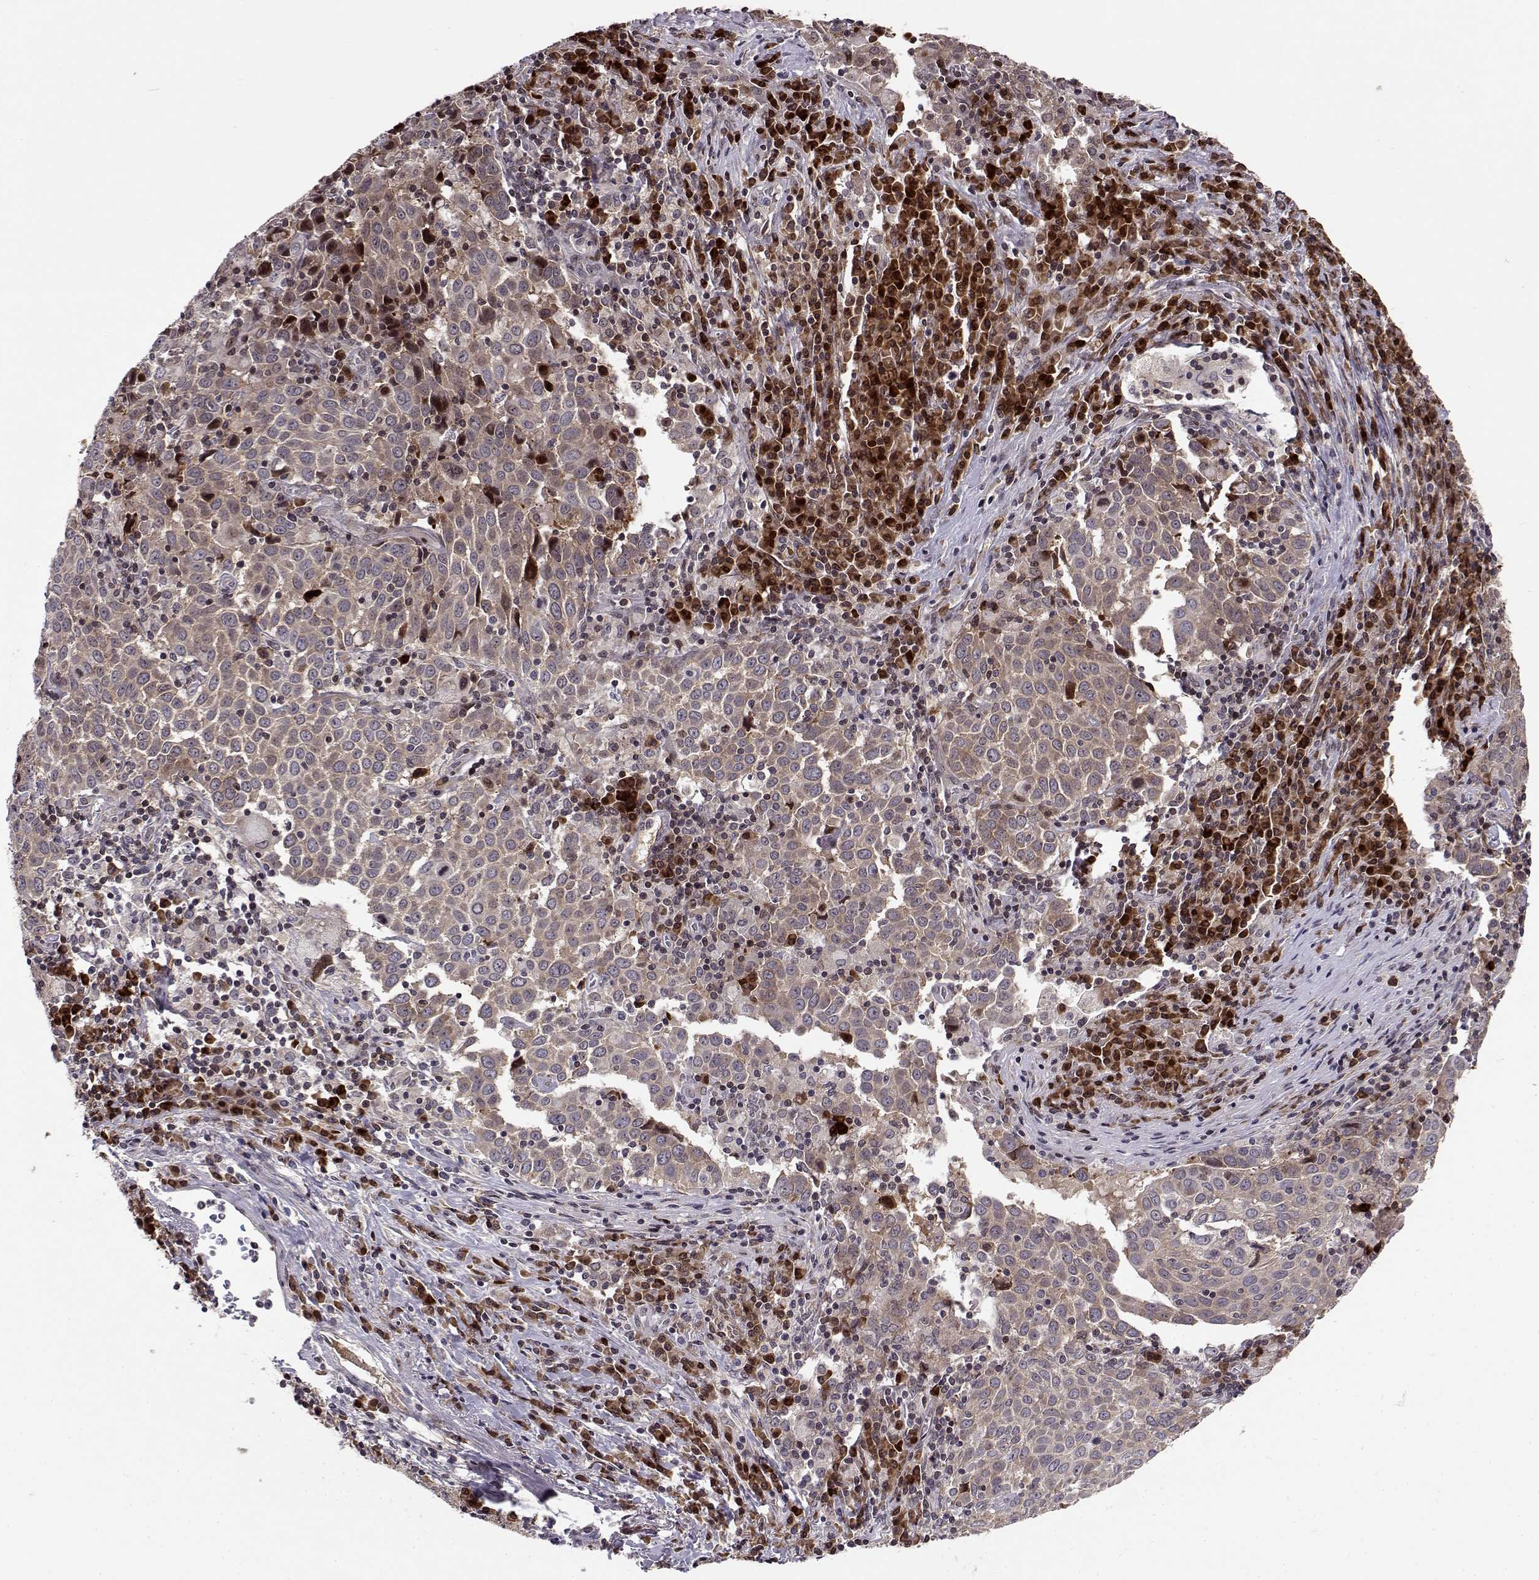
{"staining": {"intensity": "moderate", "quantity": ">75%", "location": "cytoplasmic/membranous"}, "tissue": "lung cancer", "cell_type": "Tumor cells", "image_type": "cancer", "snomed": [{"axis": "morphology", "description": "Squamous cell carcinoma, NOS"}, {"axis": "topography", "description": "Lung"}], "caption": "DAB (3,3'-diaminobenzidine) immunohistochemical staining of squamous cell carcinoma (lung) displays moderate cytoplasmic/membranous protein expression in approximately >75% of tumor cells. Using DAB (3,3'-diaminobenzidine) (brown) and hematoxylin (blue) stains, captured at high magnification using brightfield microscopy.", "gene": "RPL31", "patient": {"sex": "male", "age": 57}}